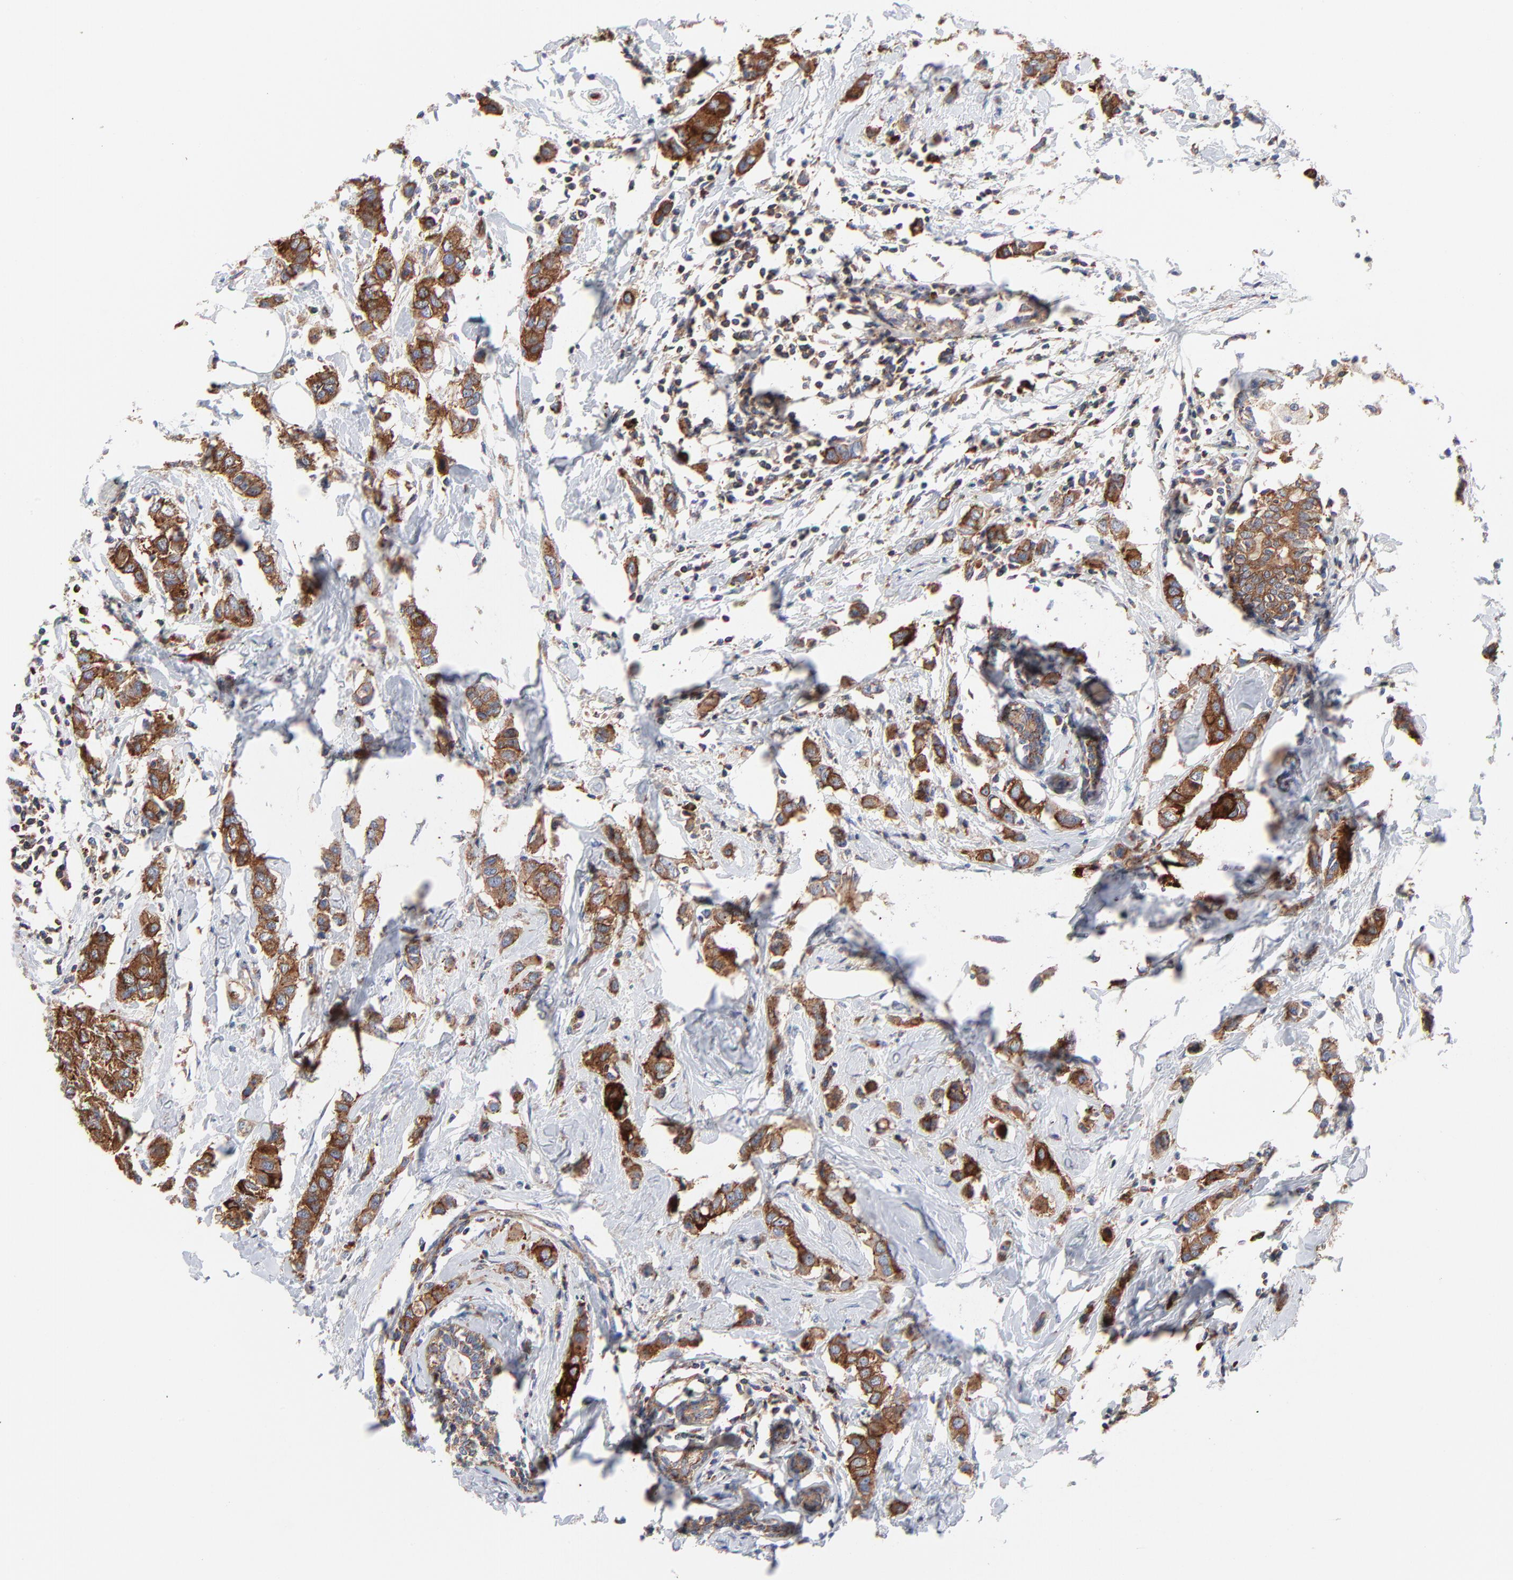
{"staining": {"intensity": "strong", "quantity": ">75%", "location": "cytoplasmic/membranous"}, "tissue": "breast cancer", "cell_type": "Tumor cells", "image_type": "cancer", "snomed": [{"axis": "morphology", "description": "Normal tissue, NOS"}, {"axis": "morphology", "description": "Duct carcinoma"}, {"axis": "topography", "description": "Breast"}], "caption": "High-magnification brightfield microscopy of breast cancer stained with DAB (3,3'-diaminobenzidine) (brown) and counterstained with hematoxylin (blue). tumor cells exhibit strong cytoplasmic/membranous positivity is appreciated in about>75% of cells.", "gene": "CD2AP", "patient": {"sex": "female", "age": 50}}